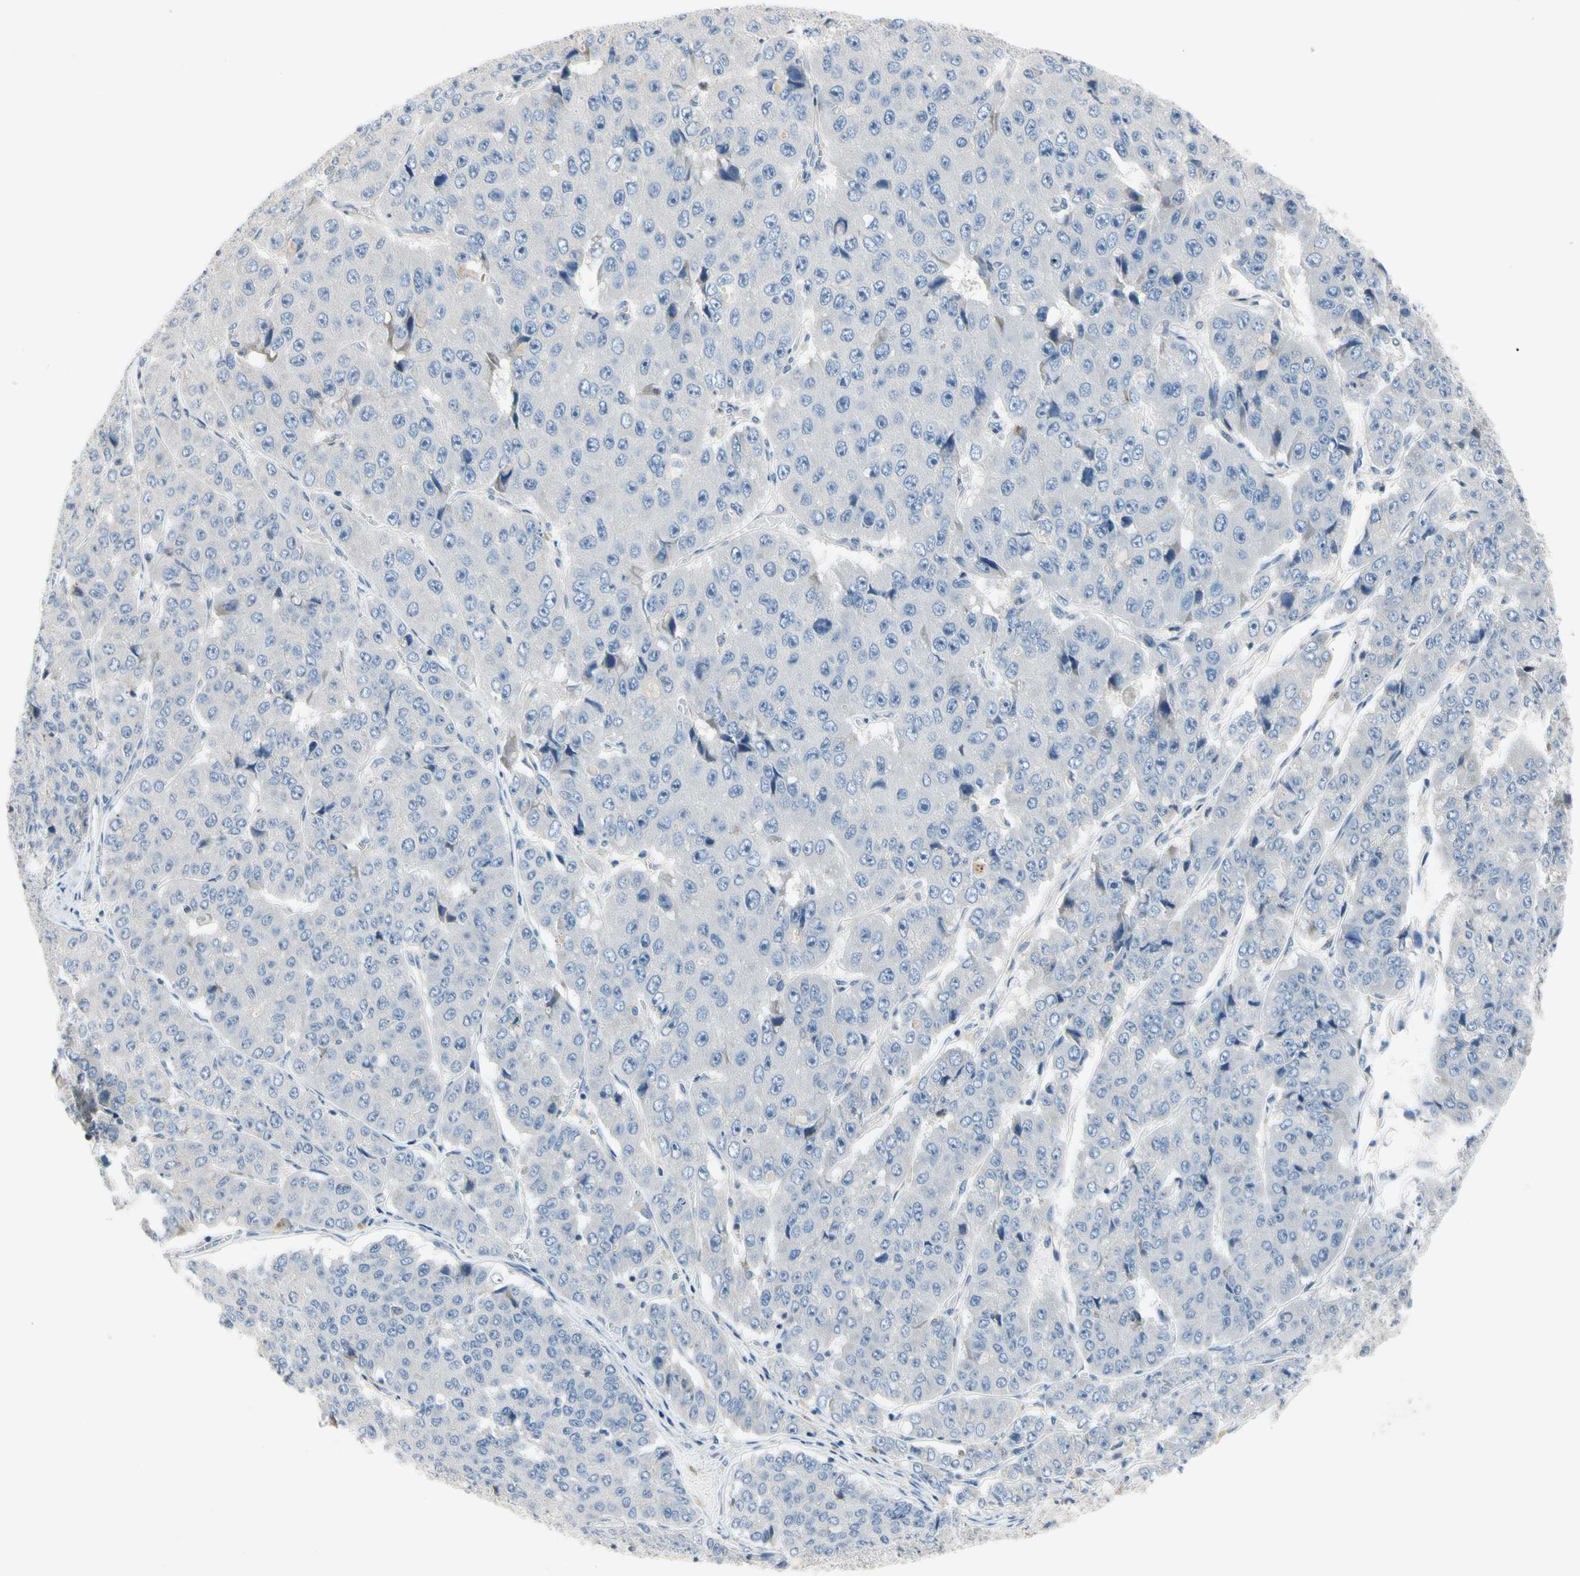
{"staining": {"intensity": "negative", "quantity": "none", "location": "none"}, "tissue": "pancreatic cancer", "cell_type": "Tumor cells", "image_type": "cancer", "snomed": [{"axis": "morphology", "description": "Adenocarcinoma, NOS"}, {"axis": "topography", "description": "Pancreas"}], "caption": "This is a photomicrograph of IHC staining of pancreatic cancer (adenocarcinoma), which shows no expression in tumor cells.", "gene": "GAS6", "patient": {"sex": "male", "age": 50}}